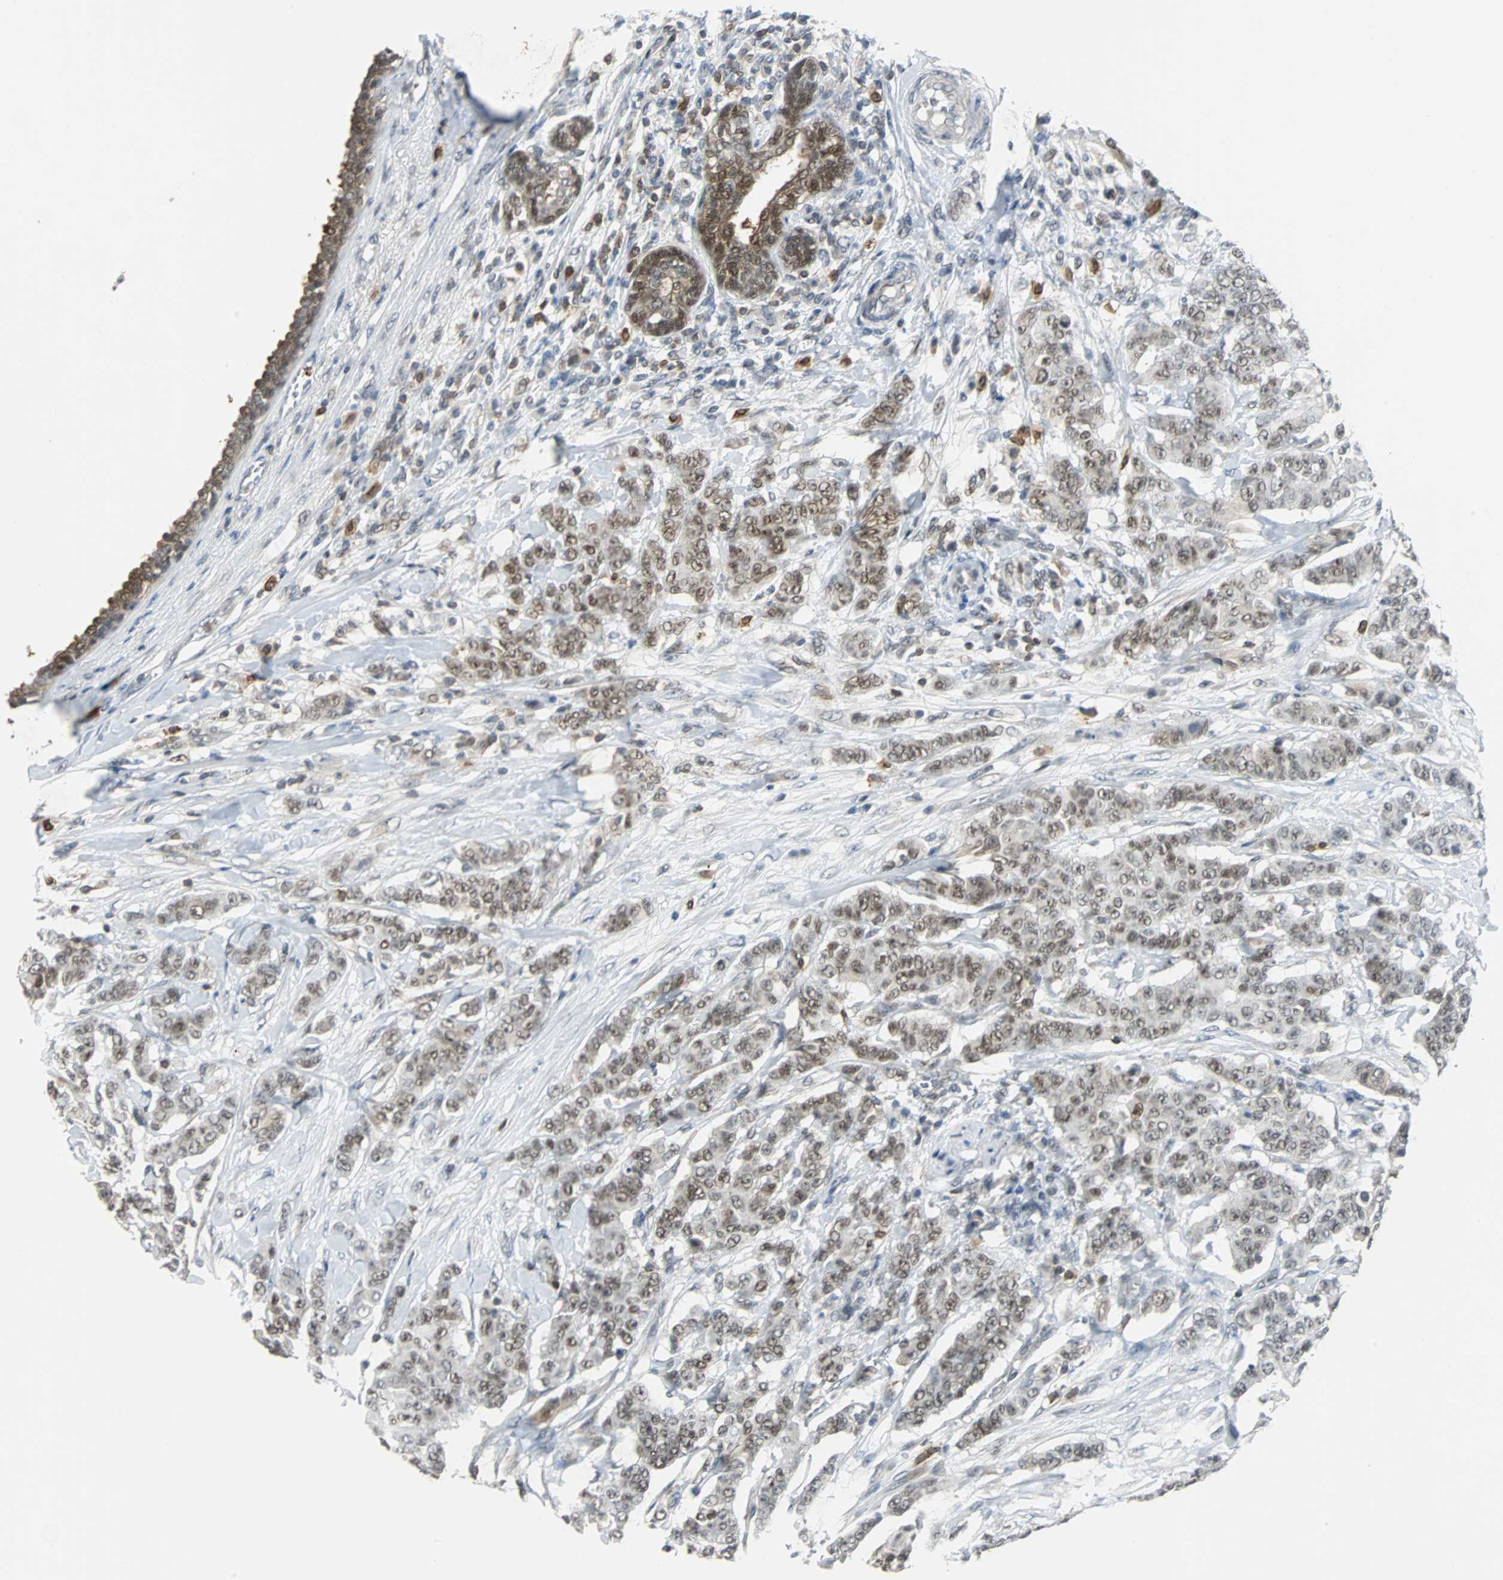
{"staining": {"intensity": "moderate", "quantity": ">75%", "location": "nuclear"}, "tissue": "breast cancer", "cell_type": "Tumor cells", "image_type": "cancer", "snomed": [{"axis": "morphology", "description": "Duct carcinoma"}, {"axis": "topography", "description": "Breast"}], "caption": "DAB (3,3'-diaminobenzidine) immunohistochemical staining of breast cancer displays moderate nuclear protein staining in about >75% of tumor cells.", "gene": "SIRT1", "patient": {"sex": "female", "age": 40}}